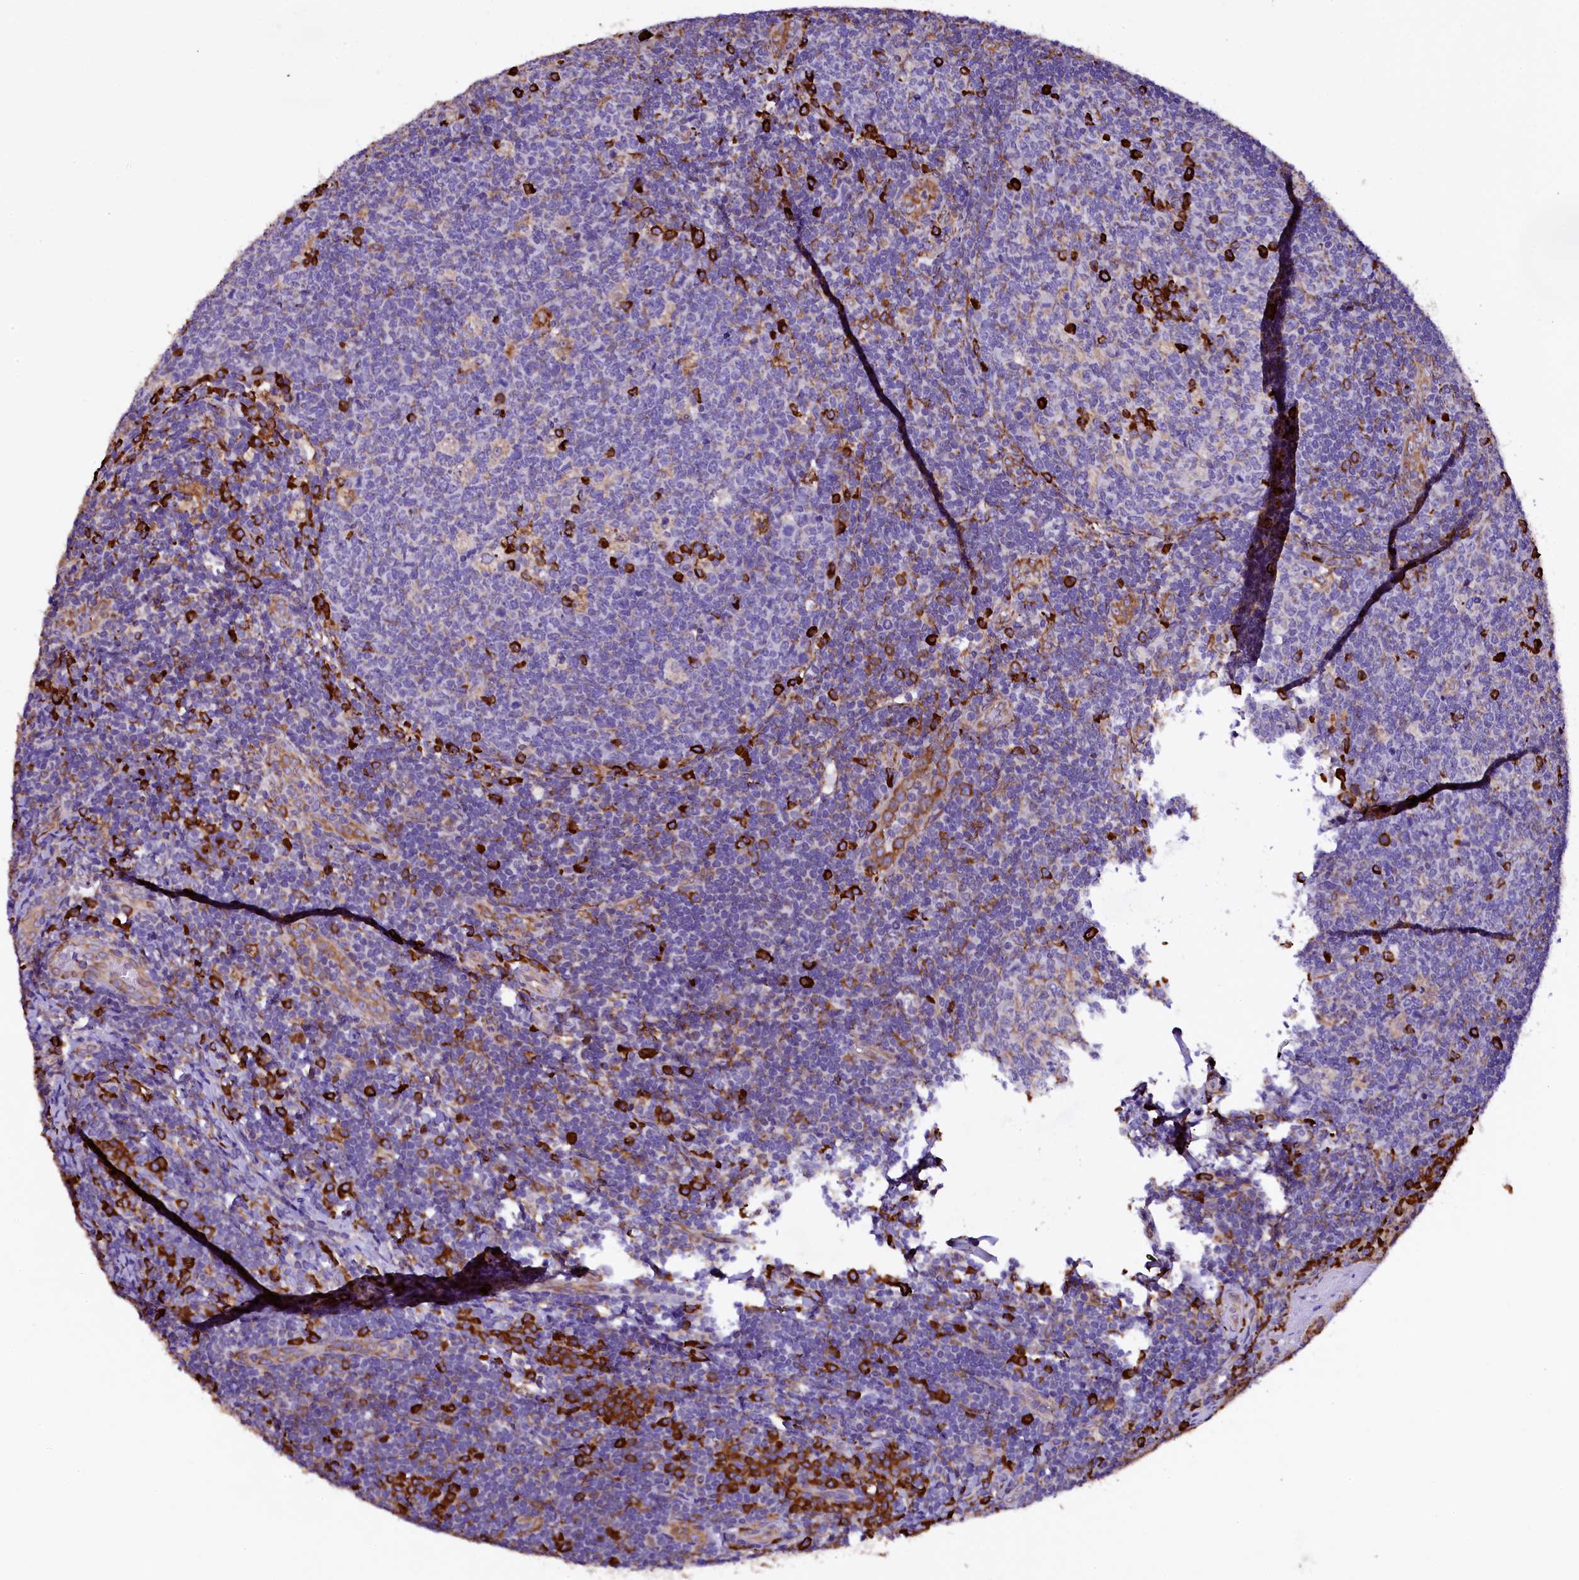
{"staining": {"intensity": "strong", "quantity": "<25%", "location": "cytoplasmic/membranous"}, "tissue": "tonsil", "cell_type": "Germinal center cells", "image_type": "normal", "snomed": [{"axis": "morphology", "description": "Normal tissue, NOS"}, {"axis": "topography", "description": "Tonsil"}], "caption": "Germinal center cells demonstrate medium levels of strong cytoplasmic/membranous positivity in approximately <25% of cells in benign tonsil. The staining is performed using DAB brown chromogen to label protein expression. The nuclei are counter-stained blue using hematoxylin.", "gene": "CAPS2", "patient": {"sex": "male", "age": 17}}